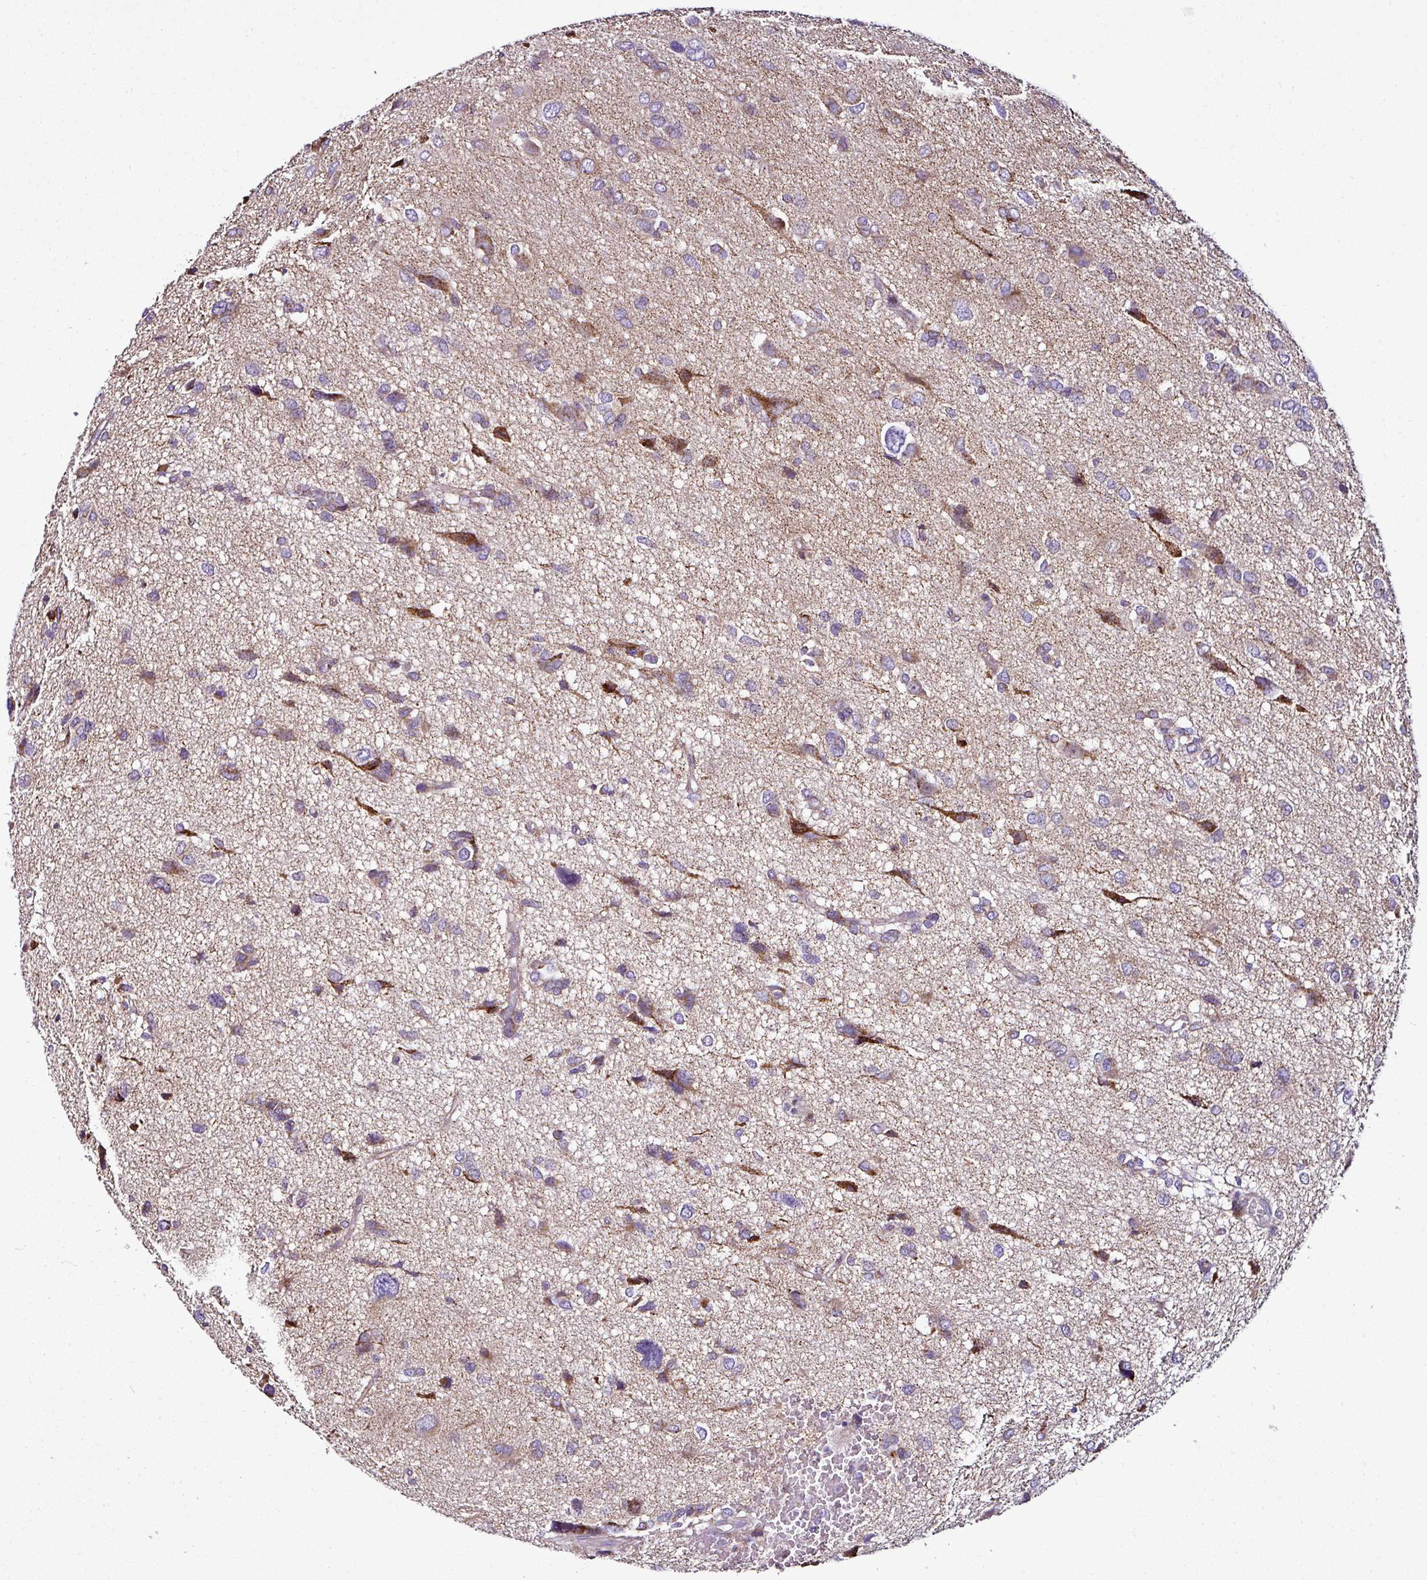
{"staining": {"intensity": "moderate", "quantity": "<25%", "location": "cytoplasmic/membranous"}, "tissue": "glioma", "cell_type": "Tumor cells", "image_type": "cancer", "snomed": [{"axis": "morphology", "description": "Glioma, malignant, High grade"}, {"axis": "topography", "description": "Brain"}], "caption": "The photomicrograph reveals staining of malignant glioma (high-grade), revealing moderate cytoplasmic/membranous protein expression (brown color) within tumor cells.", "gene": "DPAGT1", "patient": {"sex": "female", "age": 59}}